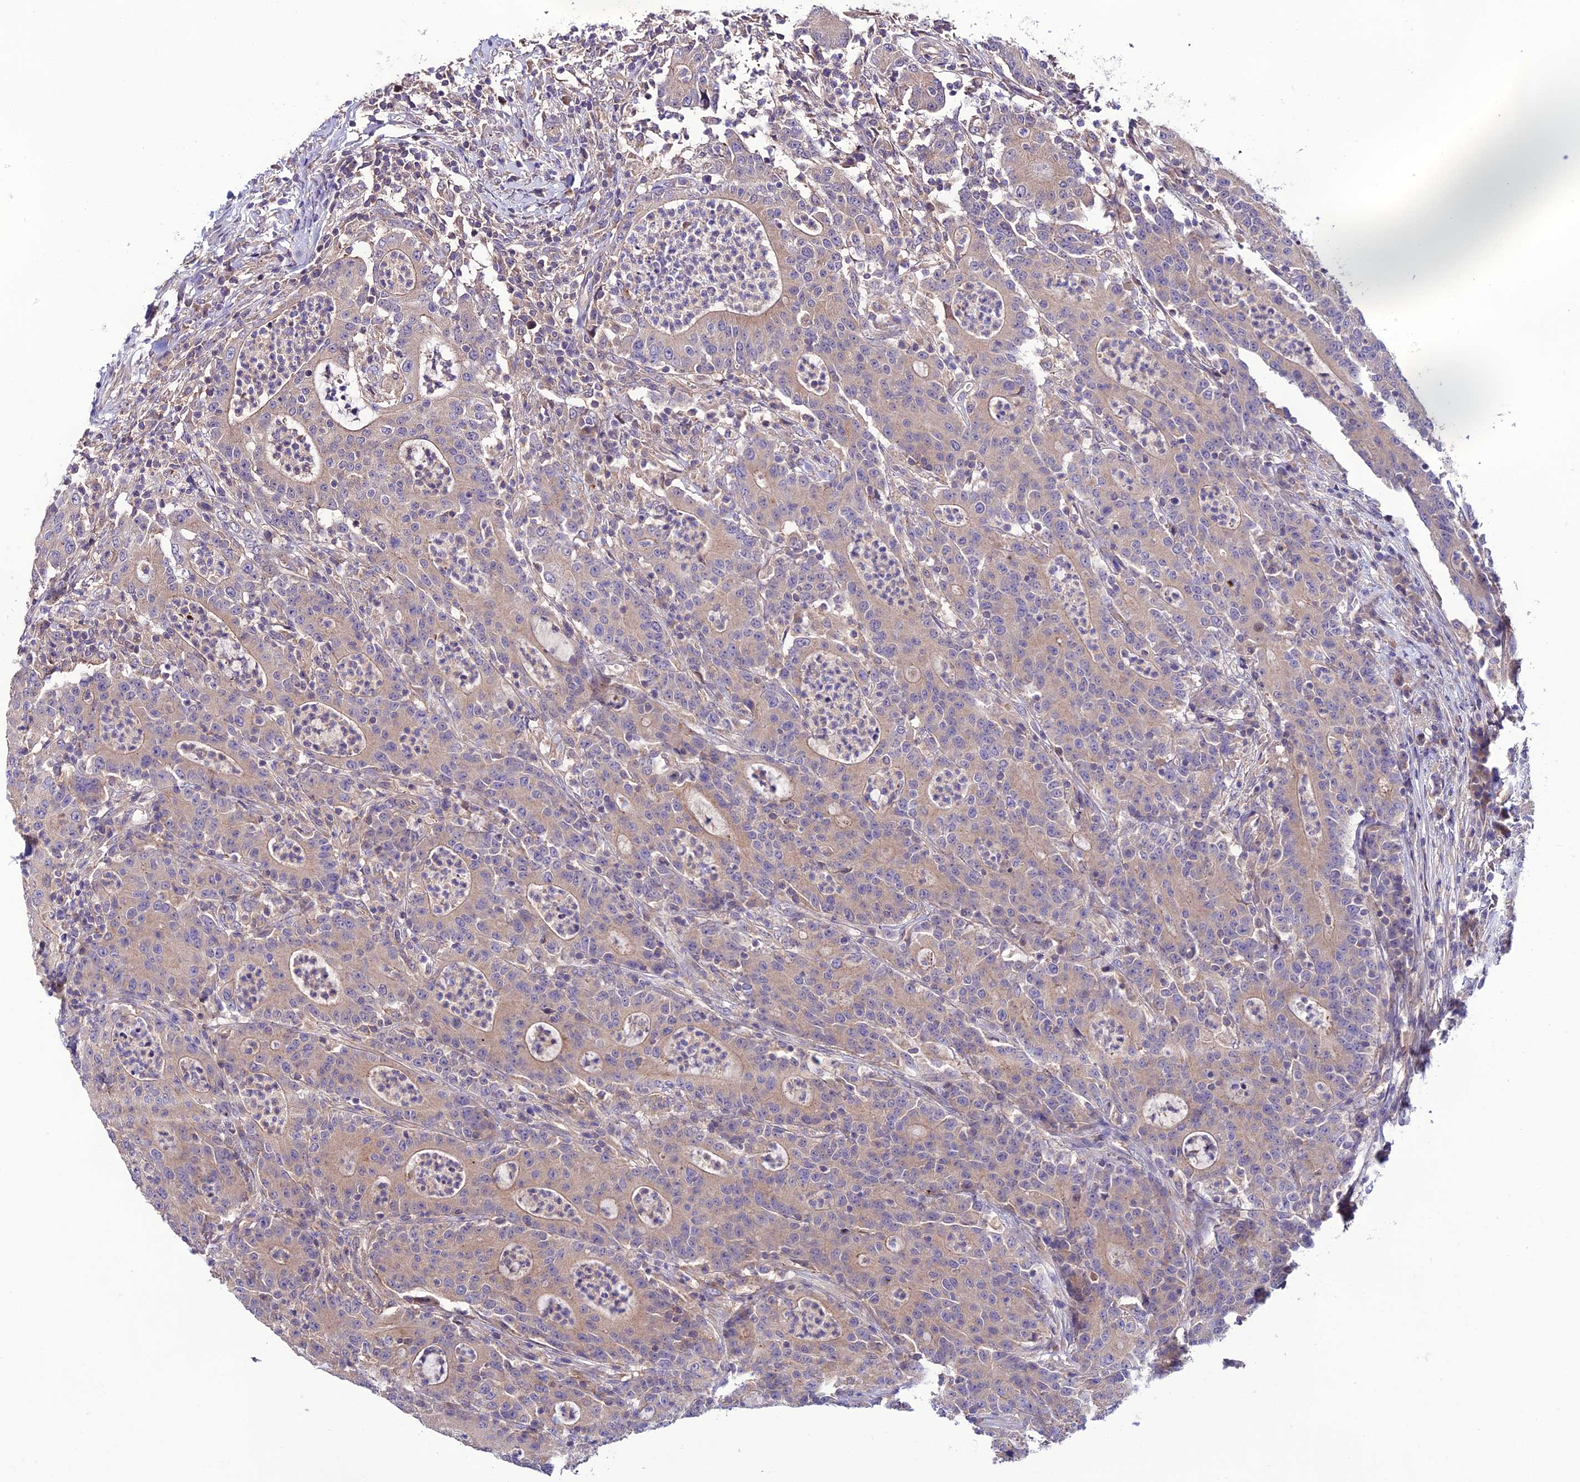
{"staining": {"intensity": "weak", "quantity": "25%-75%", "location": "cytoplasmic/membranous"}, "tissue": "colorectal cancer", "cell_type": "Tumor cells", "image_type": "cancer", "snomed": [{"axis": "morphology", "description": "Adenocarcinoma, NOS"}, {"axis": "topography", "description": "Colon"}], "caption": "Protein expression by IHC reveals weak cytoplasmic/membranous positivity in about 25%-75% of tumor cells in colorectal cancer. The staining was performed using DAB to visualize the protein expression in brown, while the nuclei were stained in blue with hematoxylin (Magnification: 20x).", "gene": "BRME1", "patient": {"sex": "male", "age": 83}}